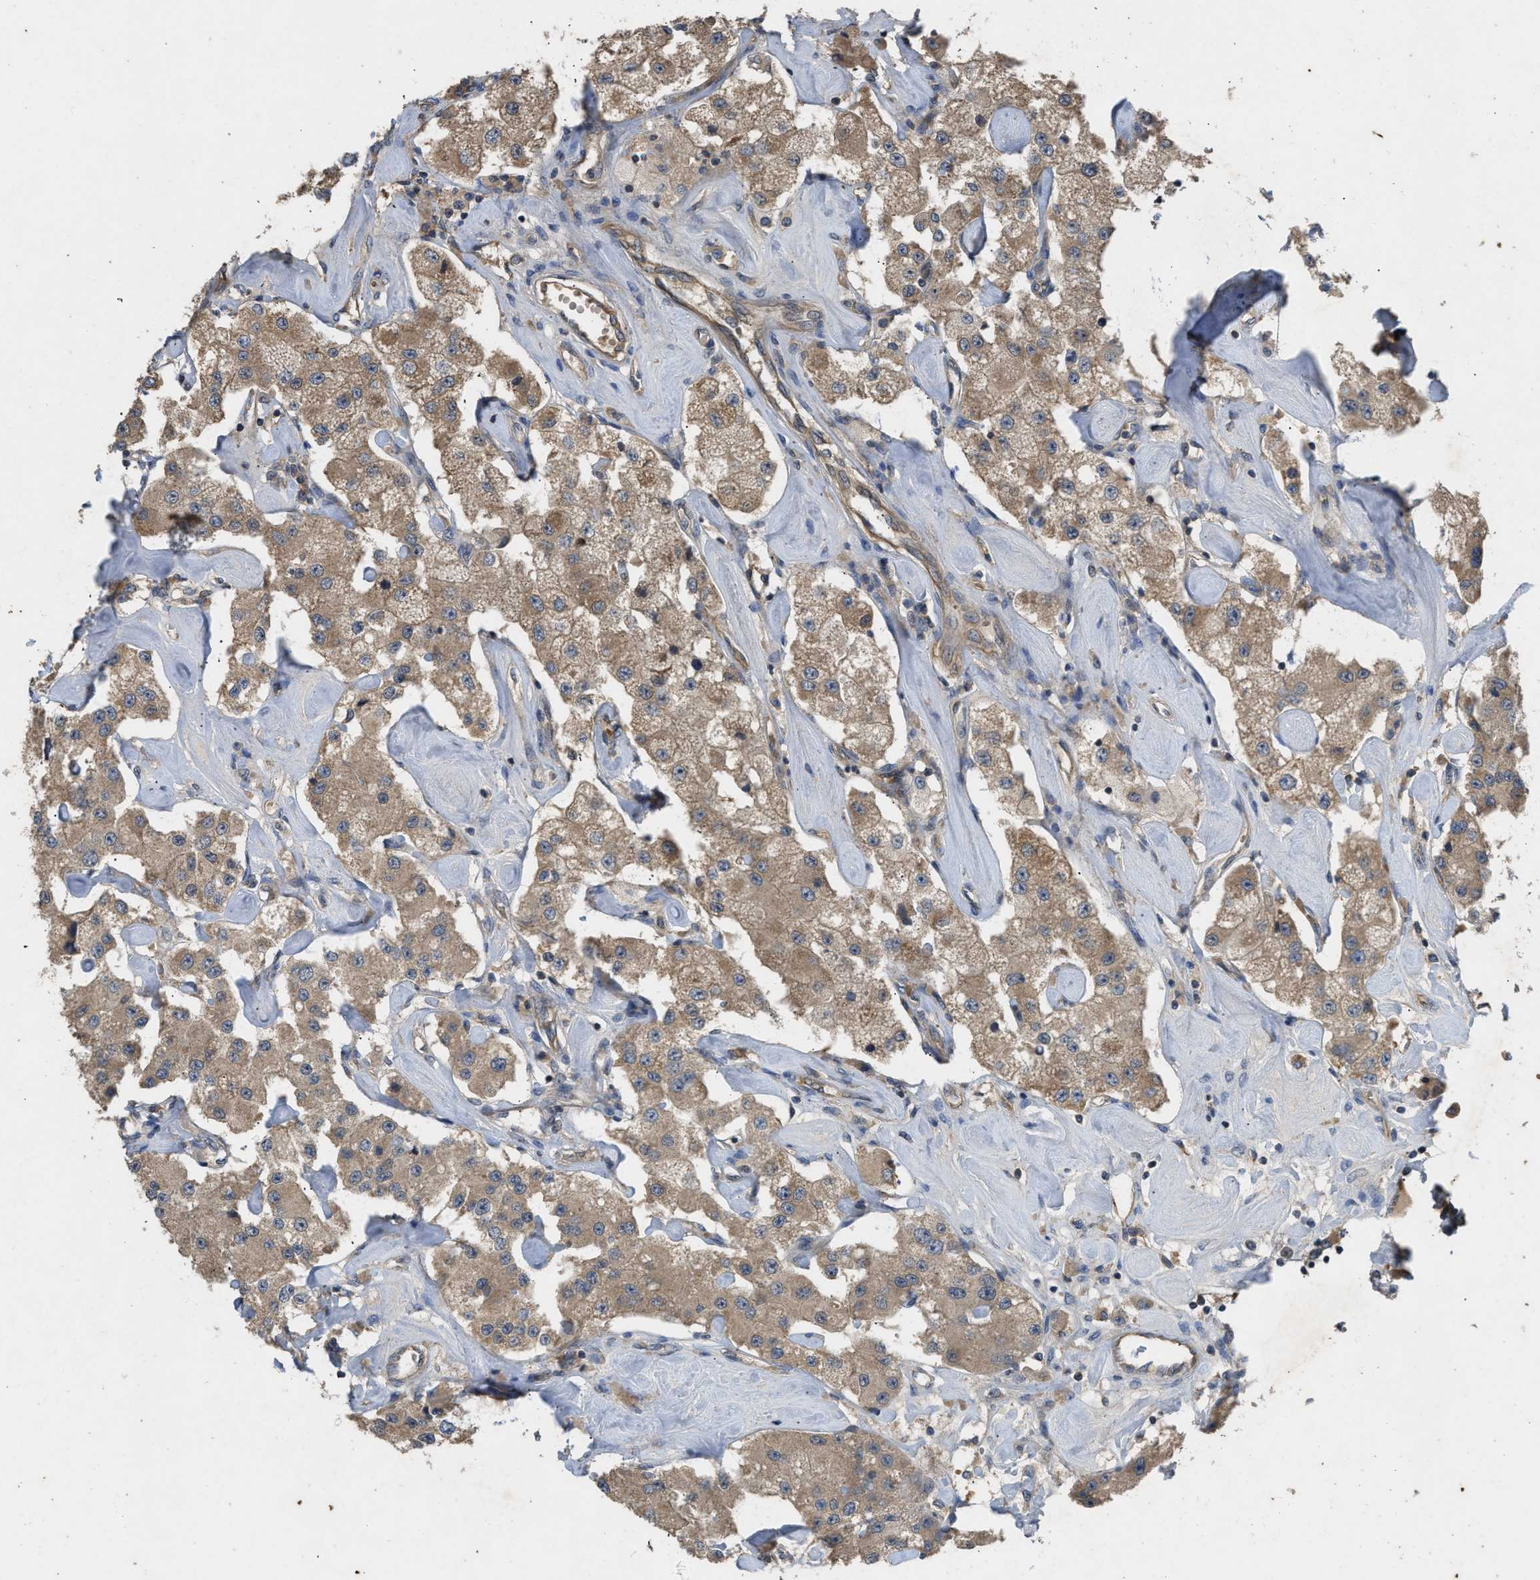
{"staining": {"intensity": "moderate", "quantity": ">75%", "location": "cytoplasmic/membranous"}, "tissue": "carcinoid", "cell_type": "Tumor cells", "image_type": "cancer", "snomed": [{"axis": "morphology", "description": "Carcinoid, malignant, NOS"}, {"axis": "topography", "description": "Pancreas"}], "caption": "Moderate cytoplasmic/membranous expression for a protein is seen in about >75% of tumor cells of carcinoid (malignant) using IHC.", "gene": "PPP3CA", "patient": {"sex": "male", "age": 41}}